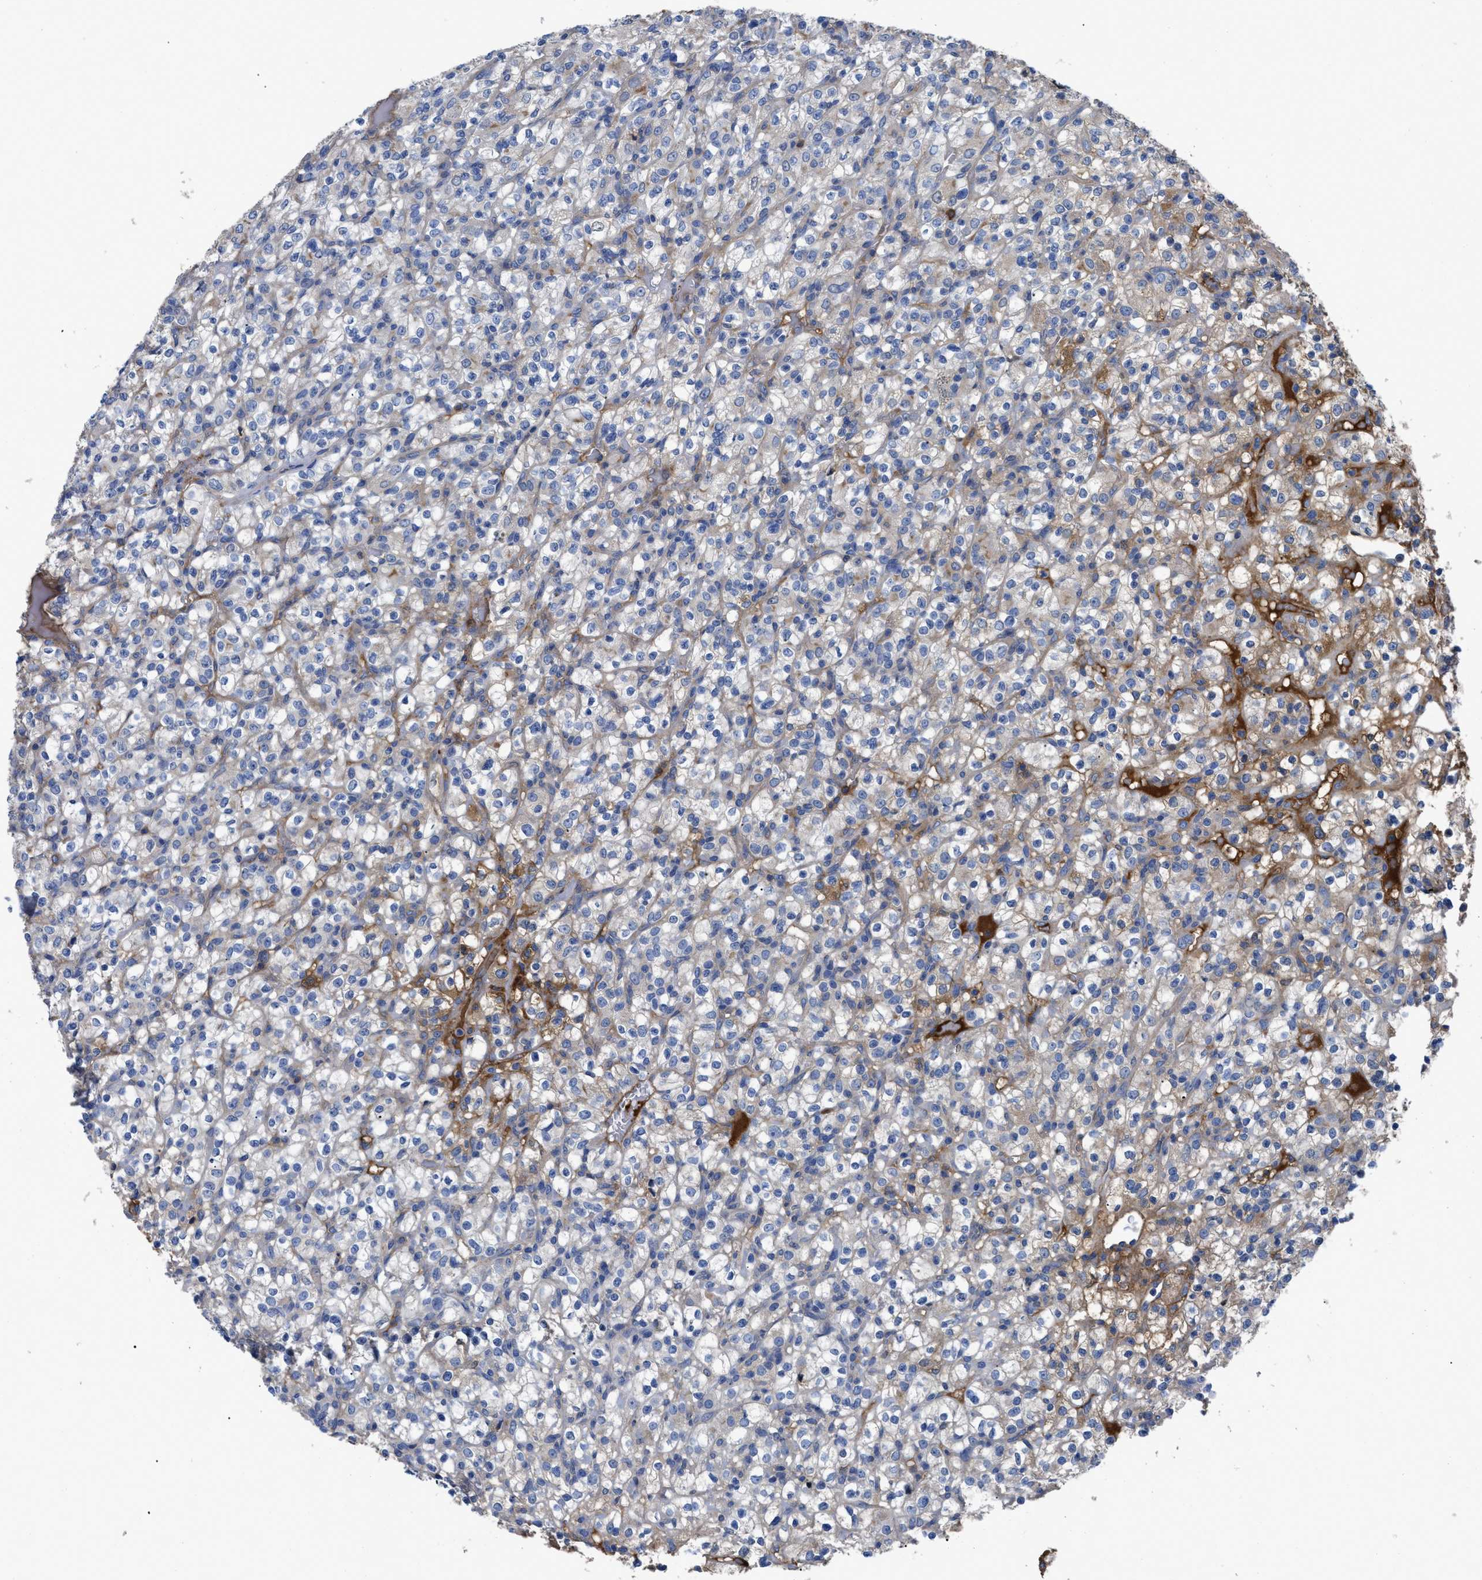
{"staining": {"intensity": "moderate", "quantity": "<25%", "location": "cytoplasmic/membranous"}, "tissue": "renal cancer", "cell_type": "Tumor cells", "image_type": "cancer", "snomed": [{"axis": "morphology", "description": "Normal tissue, NOS"}, {"axis": "morphology", "description": "Adenocarcinoma, NOS"}, {"axis": "topography", "description": "Kidney"}], "caption": "Renal cancer (adenocarcinoma) stained for a protein reveals moderate cytoplasmic/membranous positivity in tumor cells. The staining was performed using DAB (3,3'-diaminobenzidine), with brown indicating positive protein expression. Nuclei are stained blue with hematoxylin.", "gene": "SERPINA6", "patient": {"sex": "female", "age": 72}}